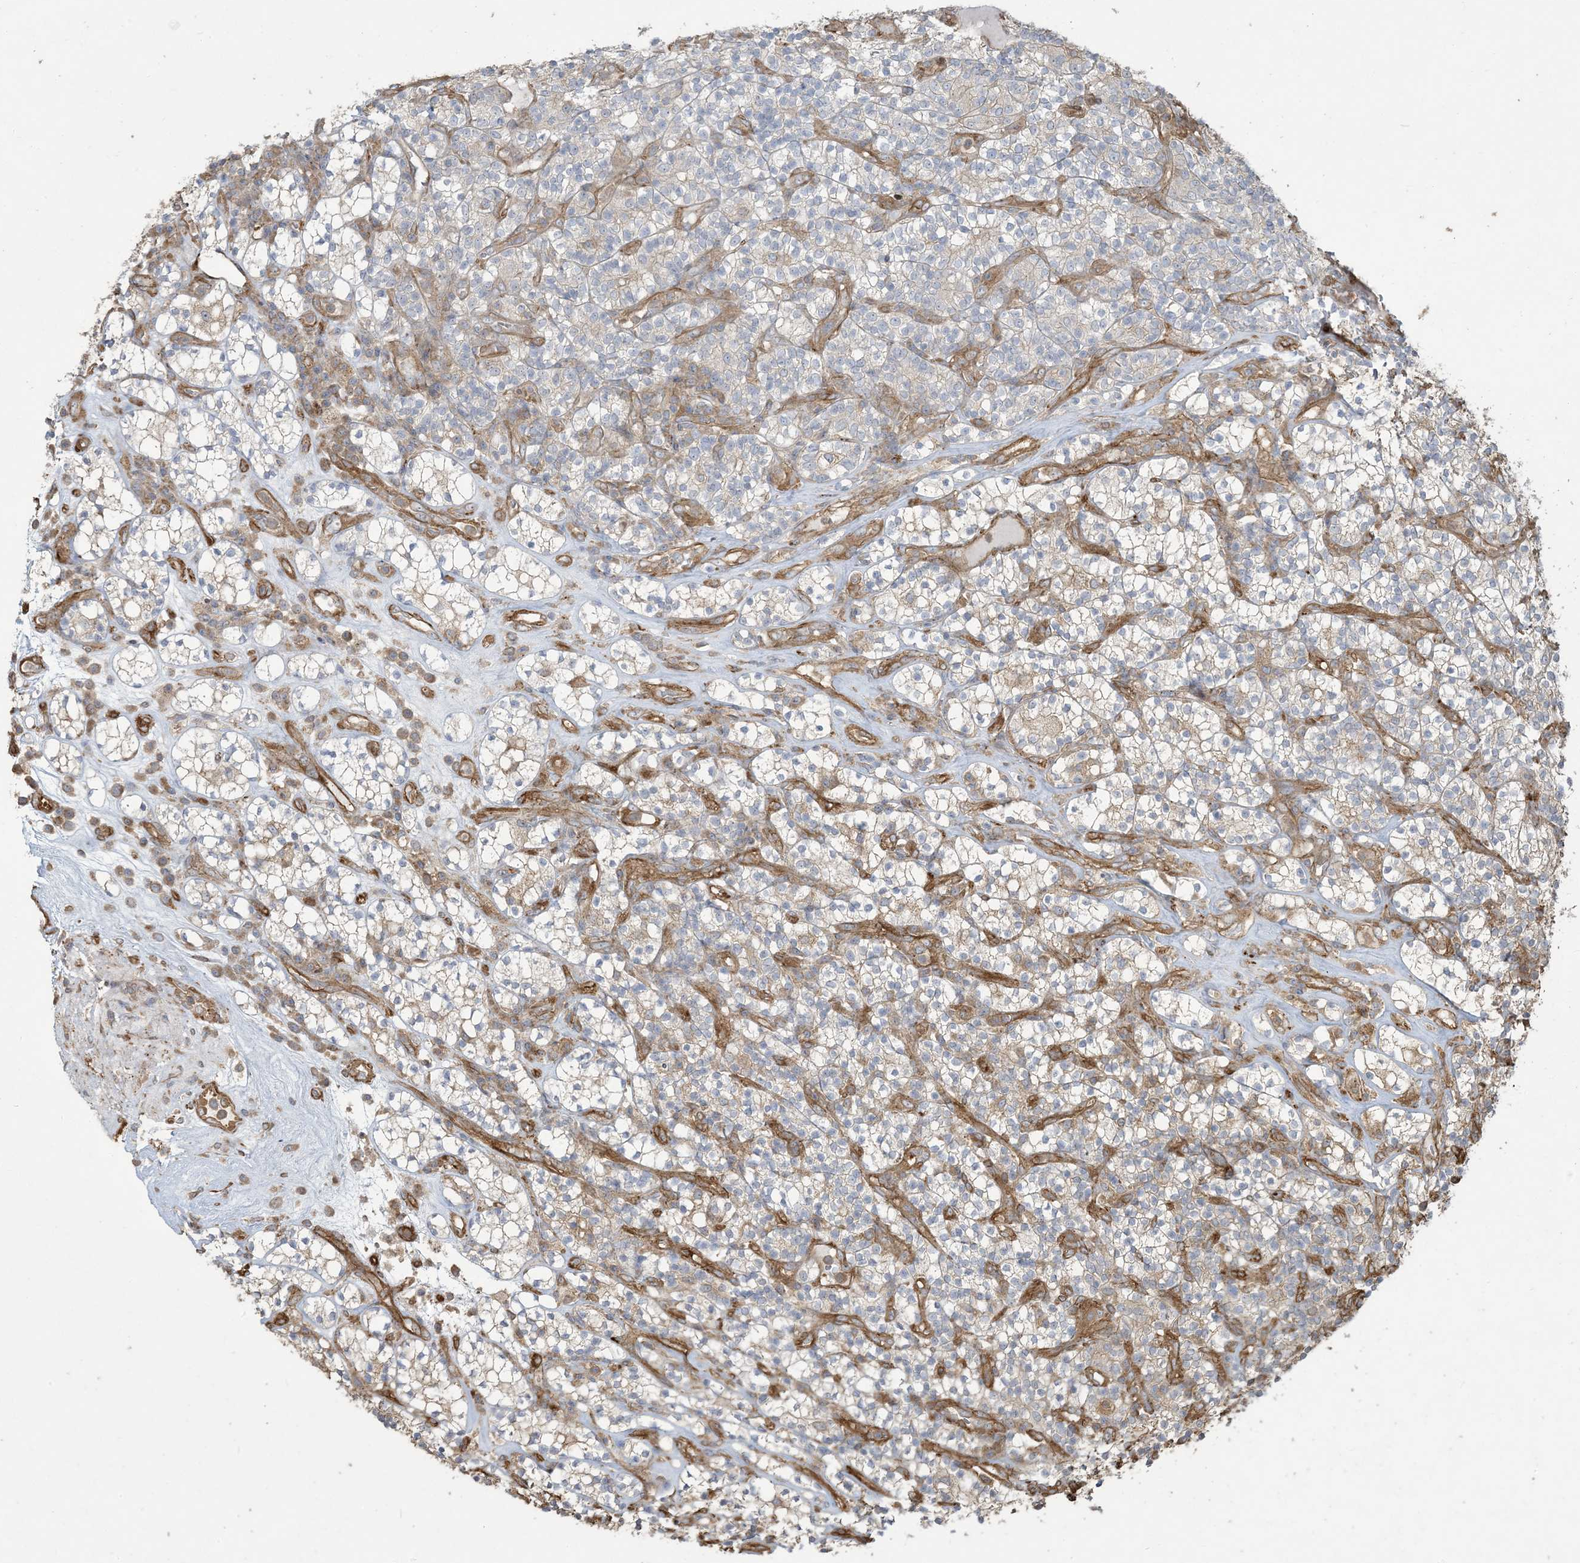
{"staining": {"intensity": "negative", "quantity": "none", "location": "none"}, "tissue": "renal cancer", "cell_type": "Tumor cells", "image_type": "cancer", "snomed": [{"axis": "morphology", "description": "Adenocarcinoma, NOS"}, {"axis": "topography", "description": "Kidney"}], "caption": "Adenocarcinoma (renal) stained for a protein using immunohistochemistry shows no expression tumor cells.", "gene": "KLHL18", "patient": {"sex": "male", "age": 77}}